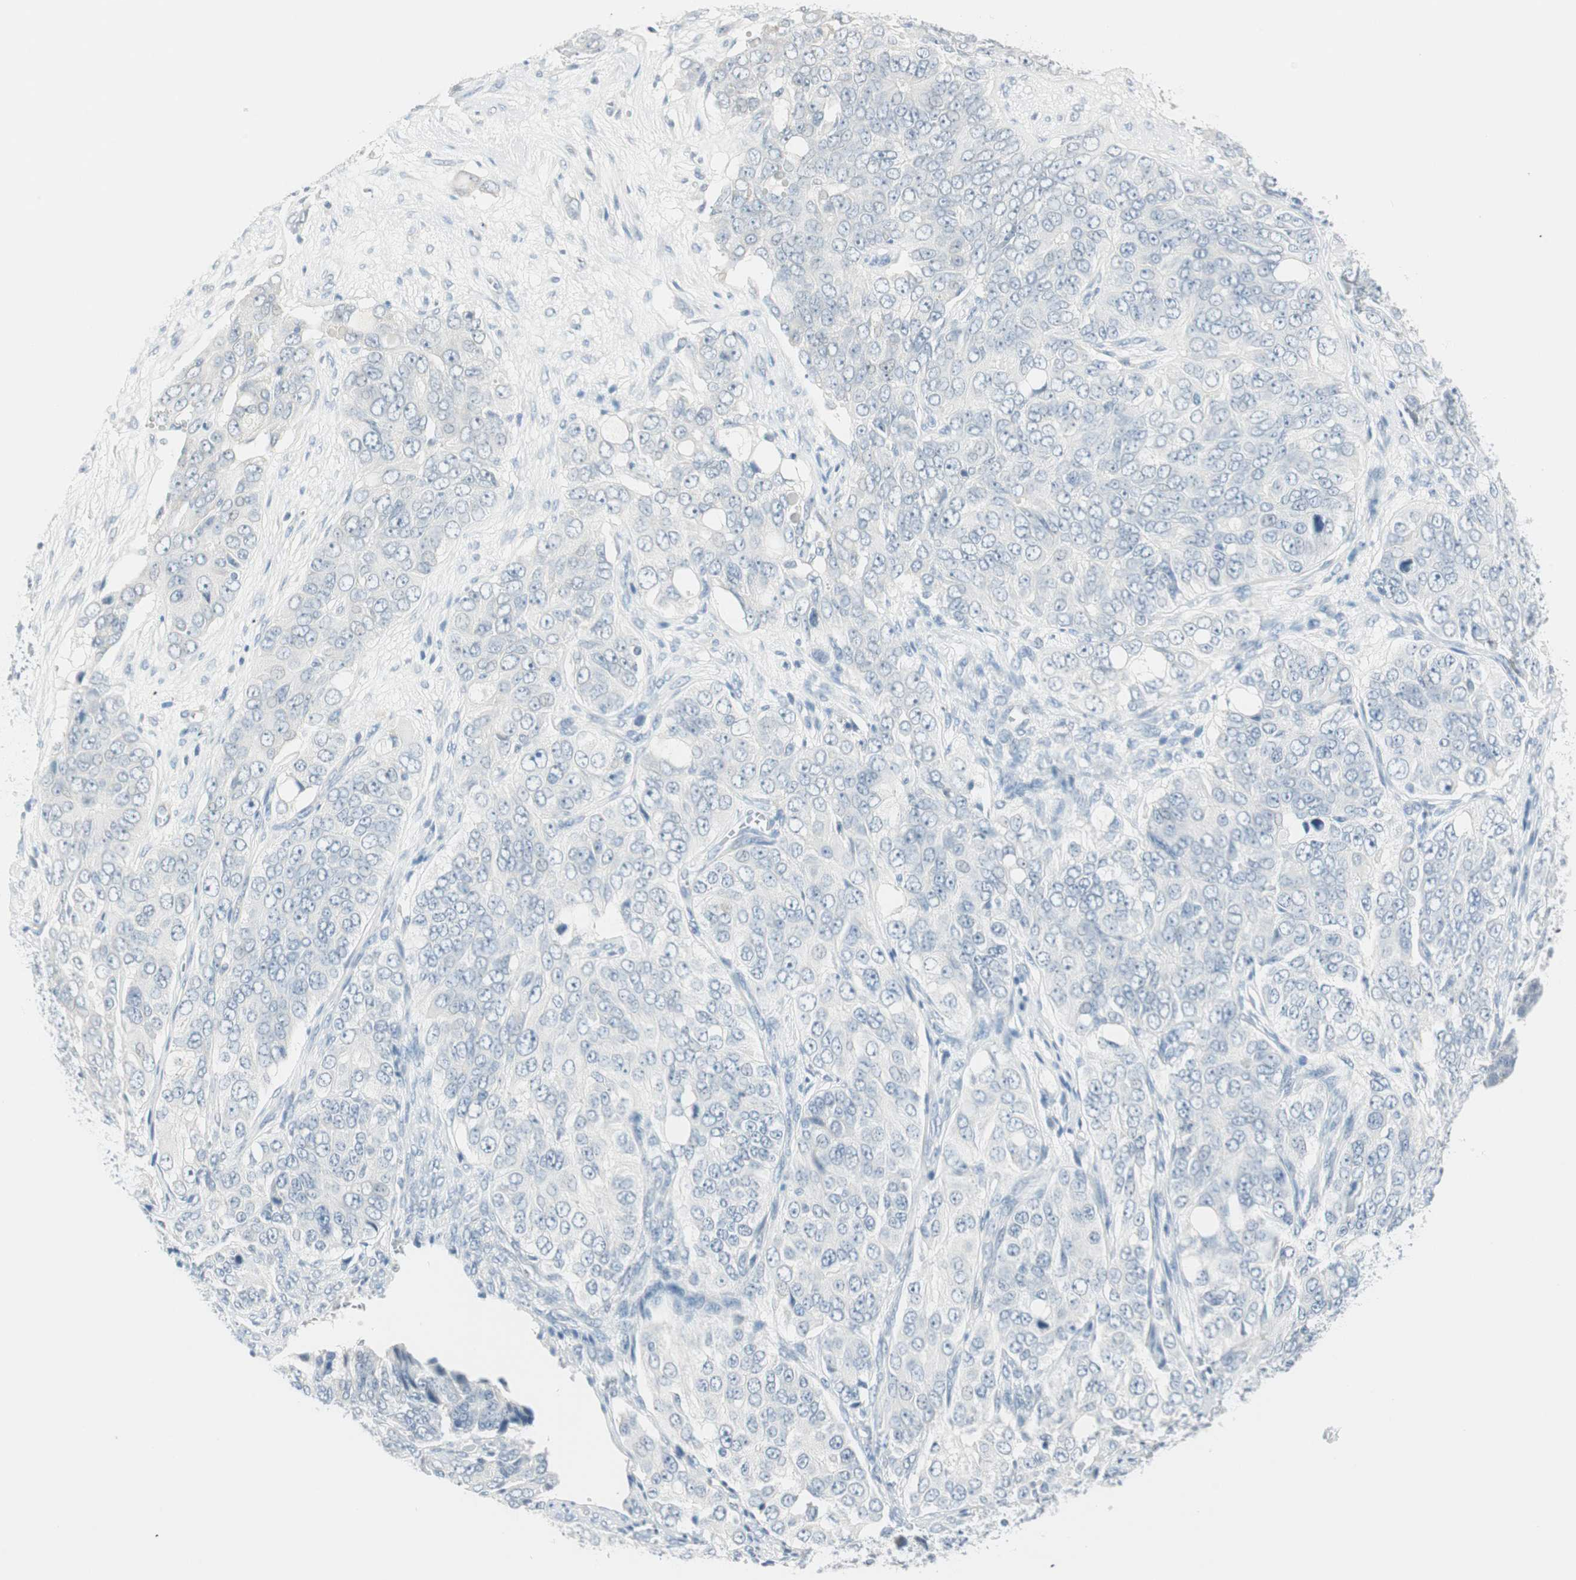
{"staining": {"intensity": "negative", "quantity": "none", "location": "none"}, "tissue": "ovarian cancer", "cell_type": "Tumor cells", "image_type": "cancer", "snomed": [{"axis": "morphology", "description": "Carcinoma, endometroid"}, {"axis": "topography", "description": "Ovary"}], "caption": "Tumor cells are negative for protein expression in human ovarian endometroid carcinoma.", "gene": "MLLT10", "patient": {"sex": "female", "age": 51}}